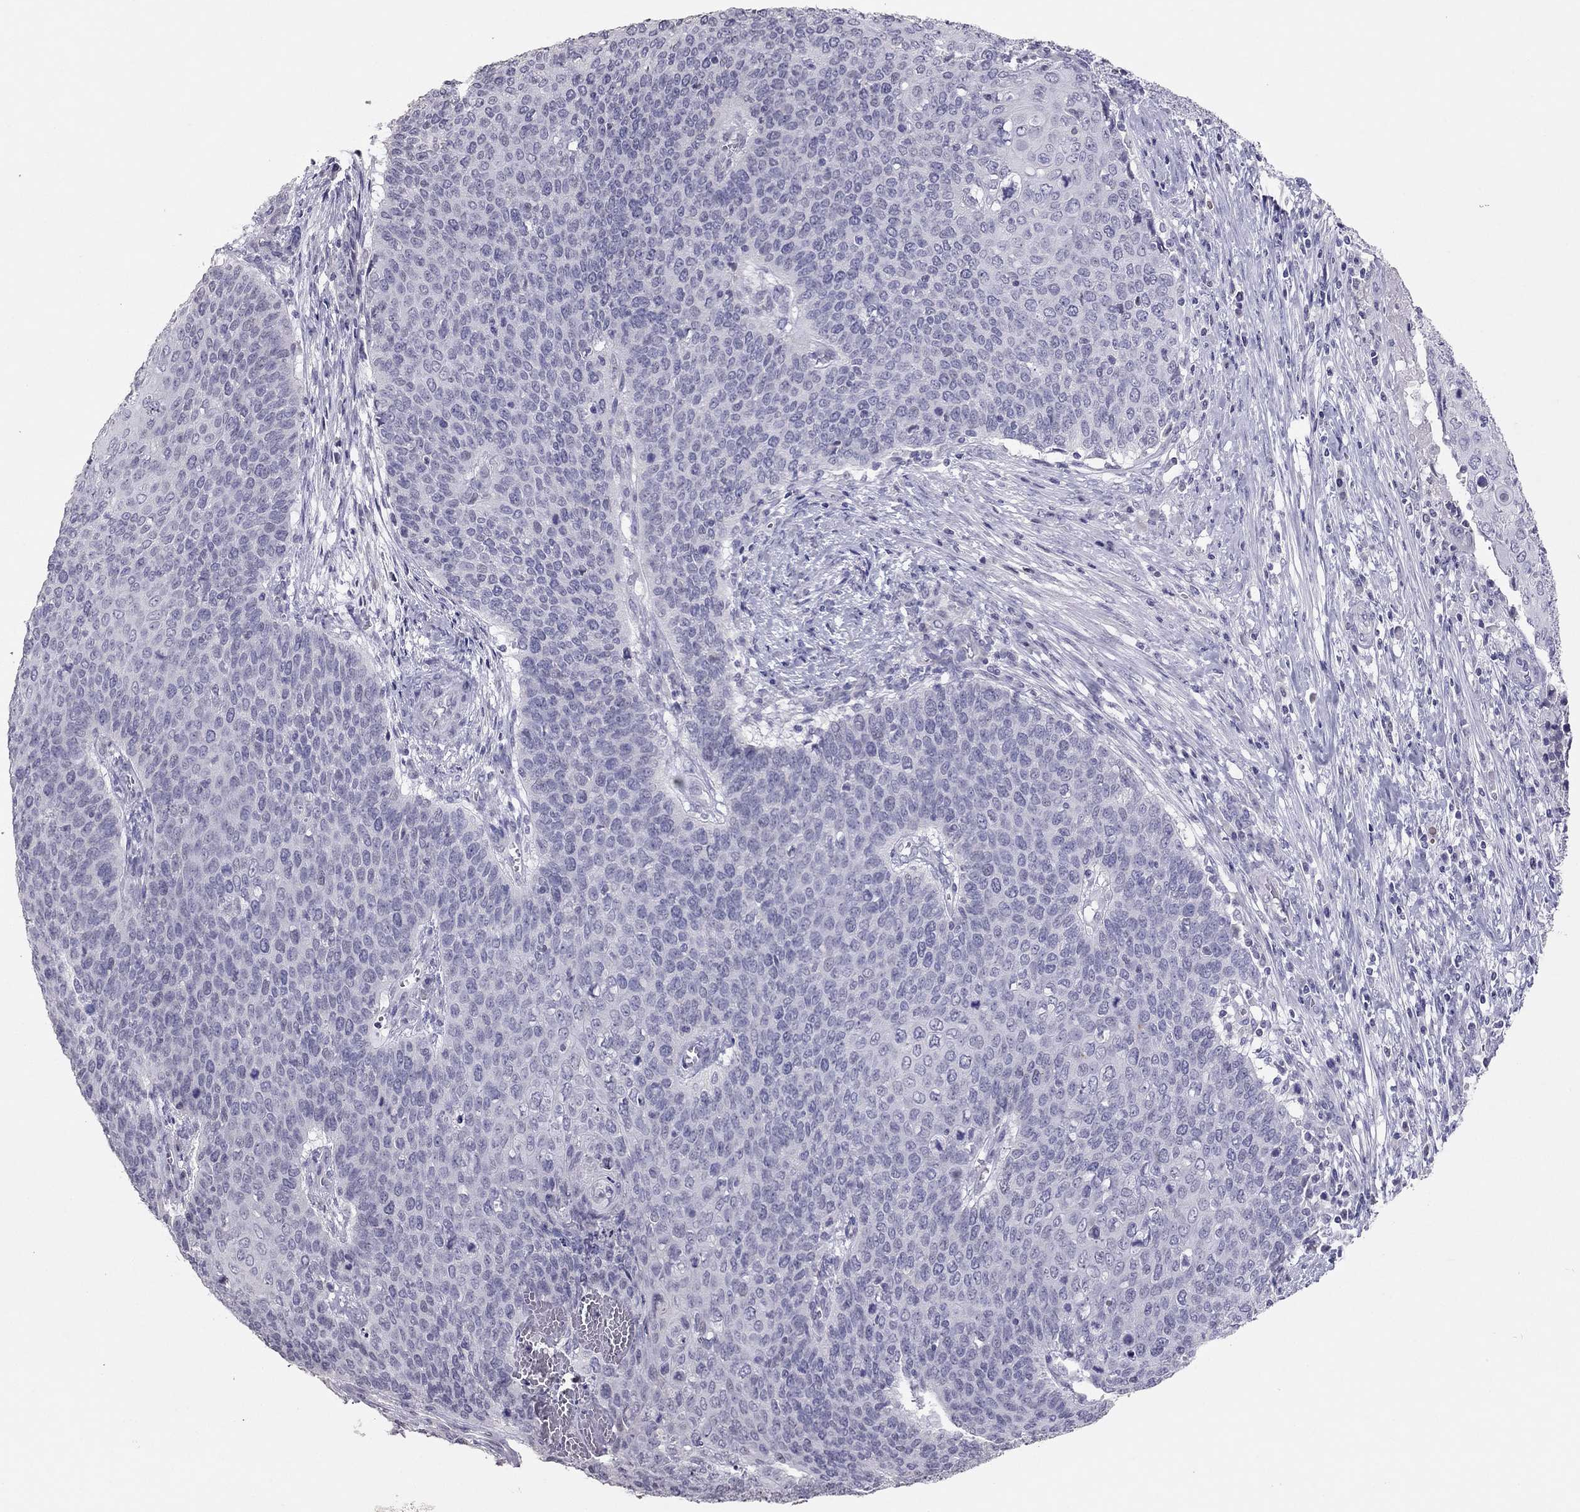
{"staining": {"intensity": "negative", "quantity": "none", "location": "none"}, "tissue": "cervical cancer", "cell_type": "Tumor cells", "image_type": "cancer", "snomed": [{"axis": "morphology", "description": "Squamous cell carcinoma, NOS"}, {"axis": "topography", "description": "Cervix"}], "caption": "Immunohistochemical staining of squamous cell carcinoma (cervical) shows no significant staining in tumor cells.", "gene": "TSHB", "patient": {"sex": "female", "age": 39}}